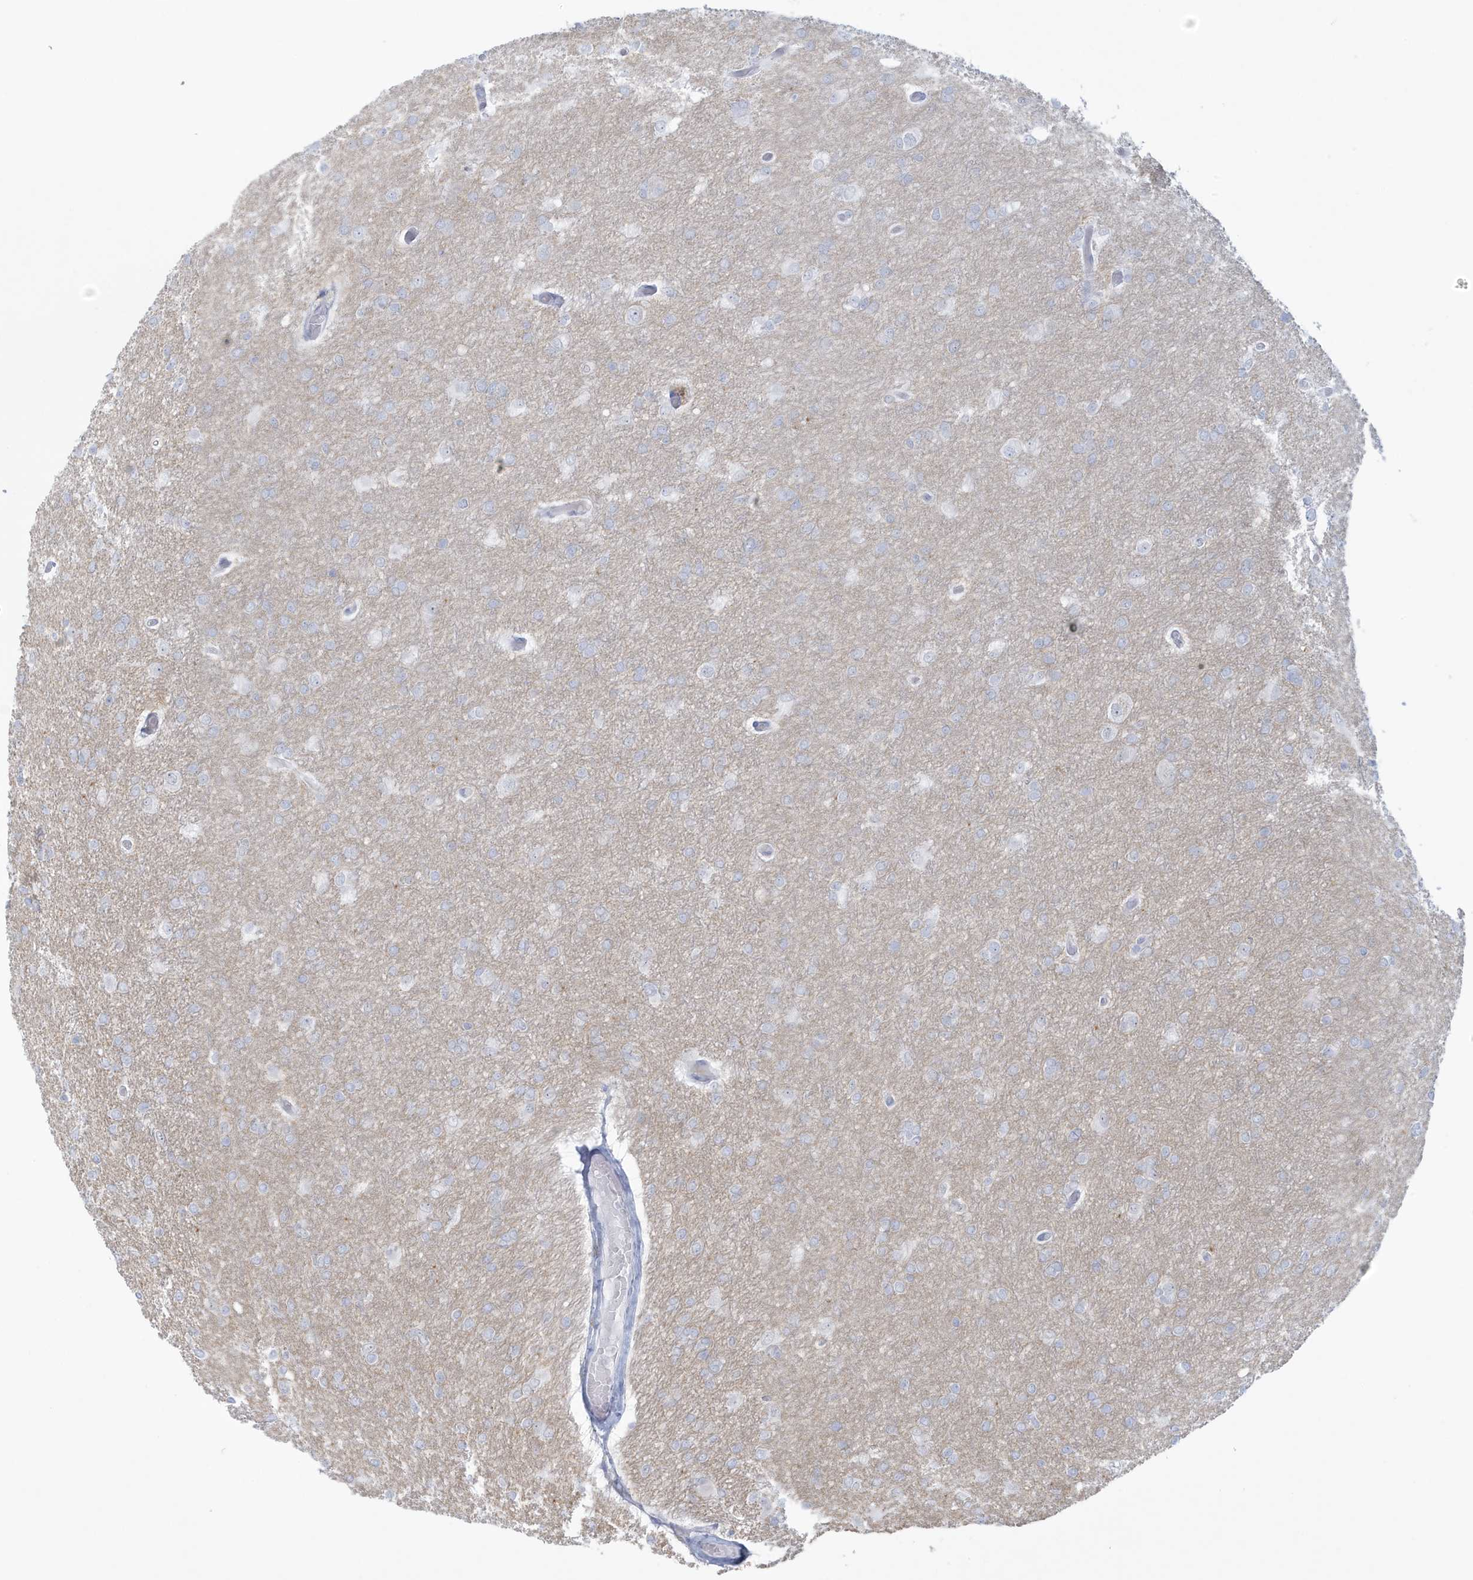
{"staining": {"intensity": "negative", "quantity": "none", "location": "none"}, "tissue": "glioma", "cell_type": "Tumor cells", "image_type": "cancer", "snomed": [{"axis": "morphology", "description": "Glioma, malignant, High grade"}, {"axis": "topography", "description": "Cerebral cortex"}], "caption": "Micrograph shows no significant protein positivity in tumor cells of malignant high-grade glioma.", "gene": "HERC6", "patient": {"sex": "female", "age": 36}}